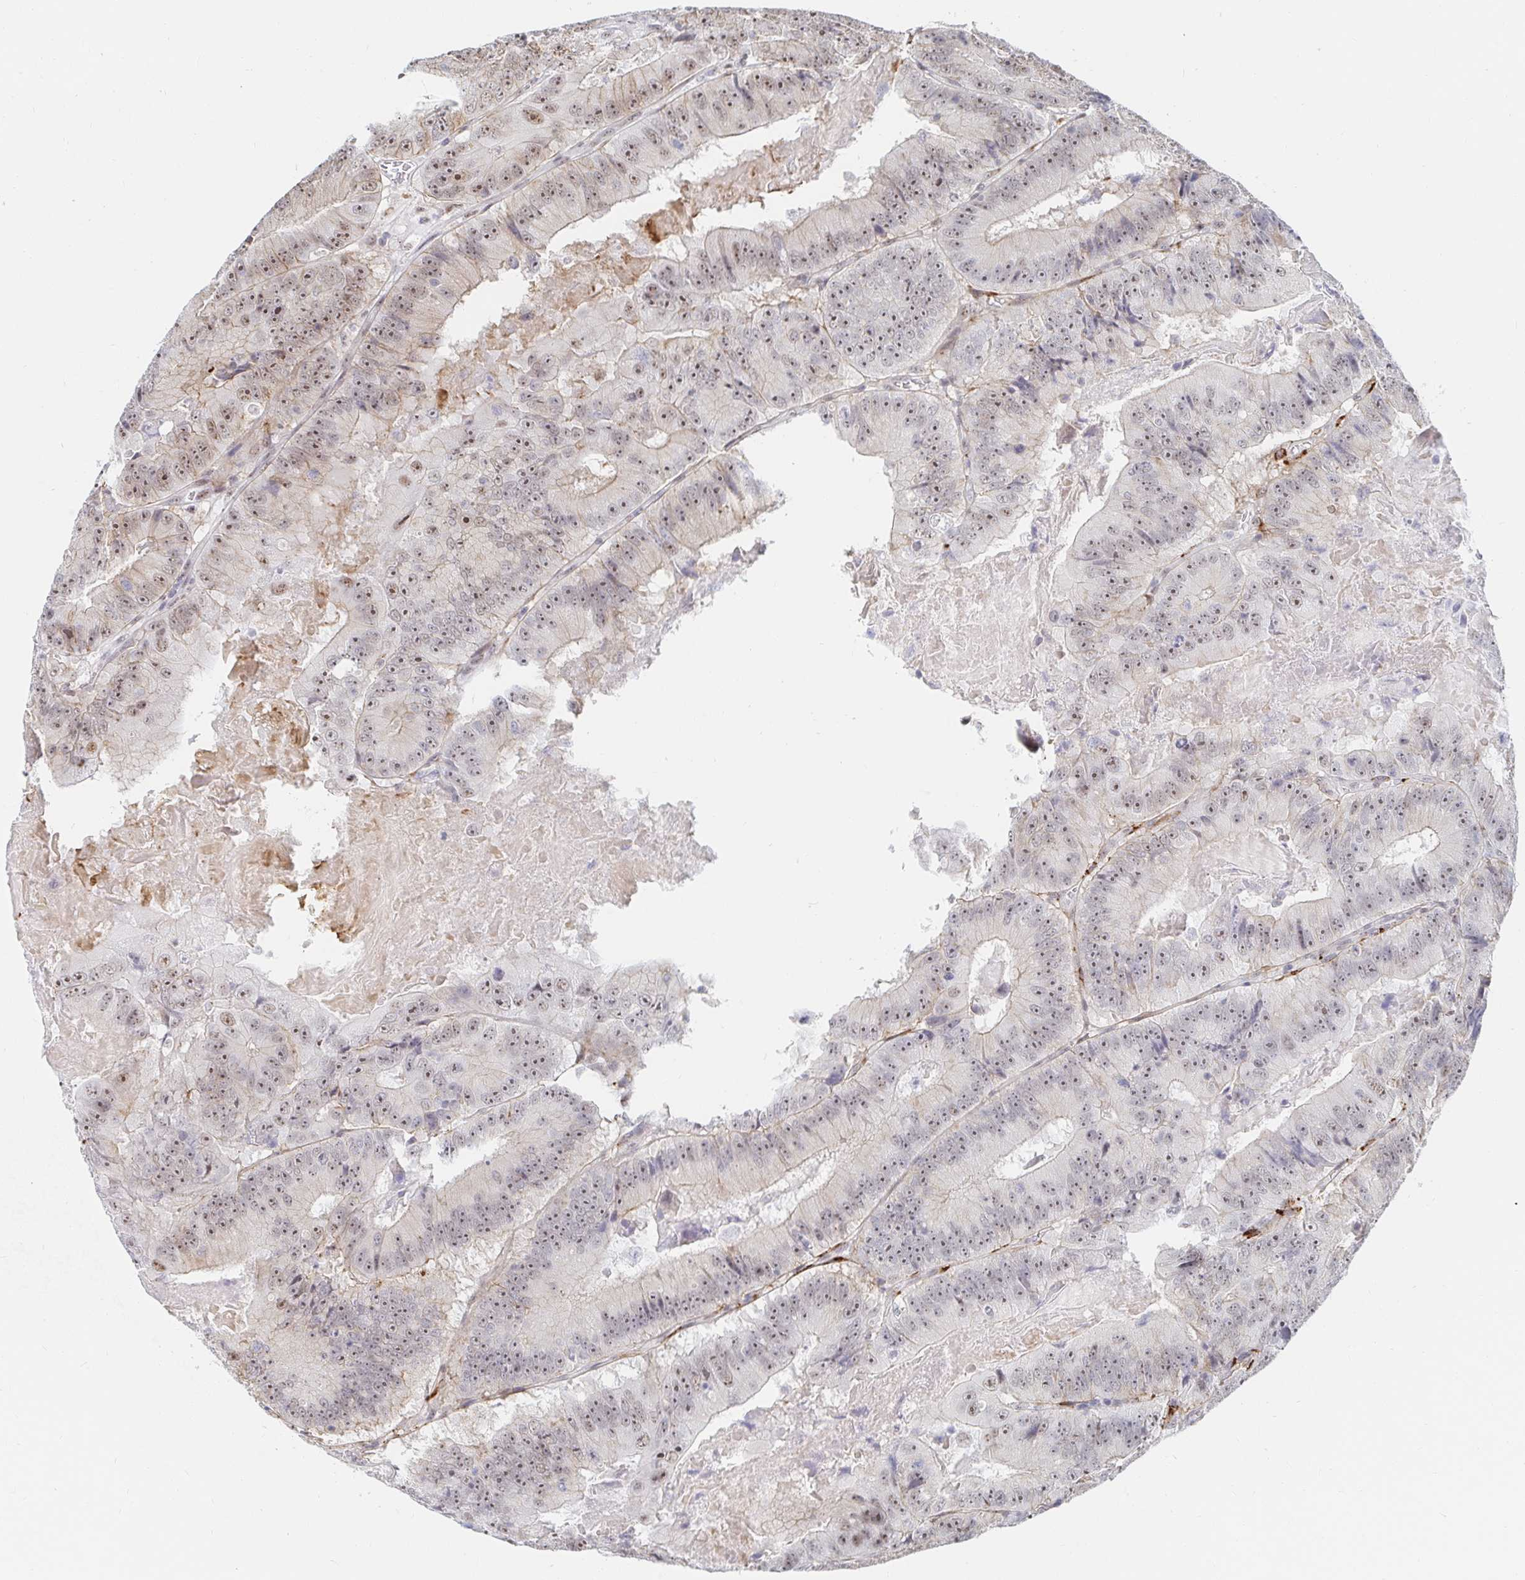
{"staining": {"intensity": "weak", "quantity": ">75%", "location": "nuclear"}, "tissue": "colorectal cancer", "cell_type": "Tumor cells", "image_type": "cancer", "snomed": [{"axis": "morphology", "description": "Adenocarcinoma, NOS"}, {"axis": "topography", "description": "Colon"}], "caption": "This is a photomicrograph of IHC staining of adenocarcinoma (colorectal), which shows weak positivity in the nuclear of tumor cells.", "gene": "COL28A1", "patient": {"sex": "female", "age": 86}}